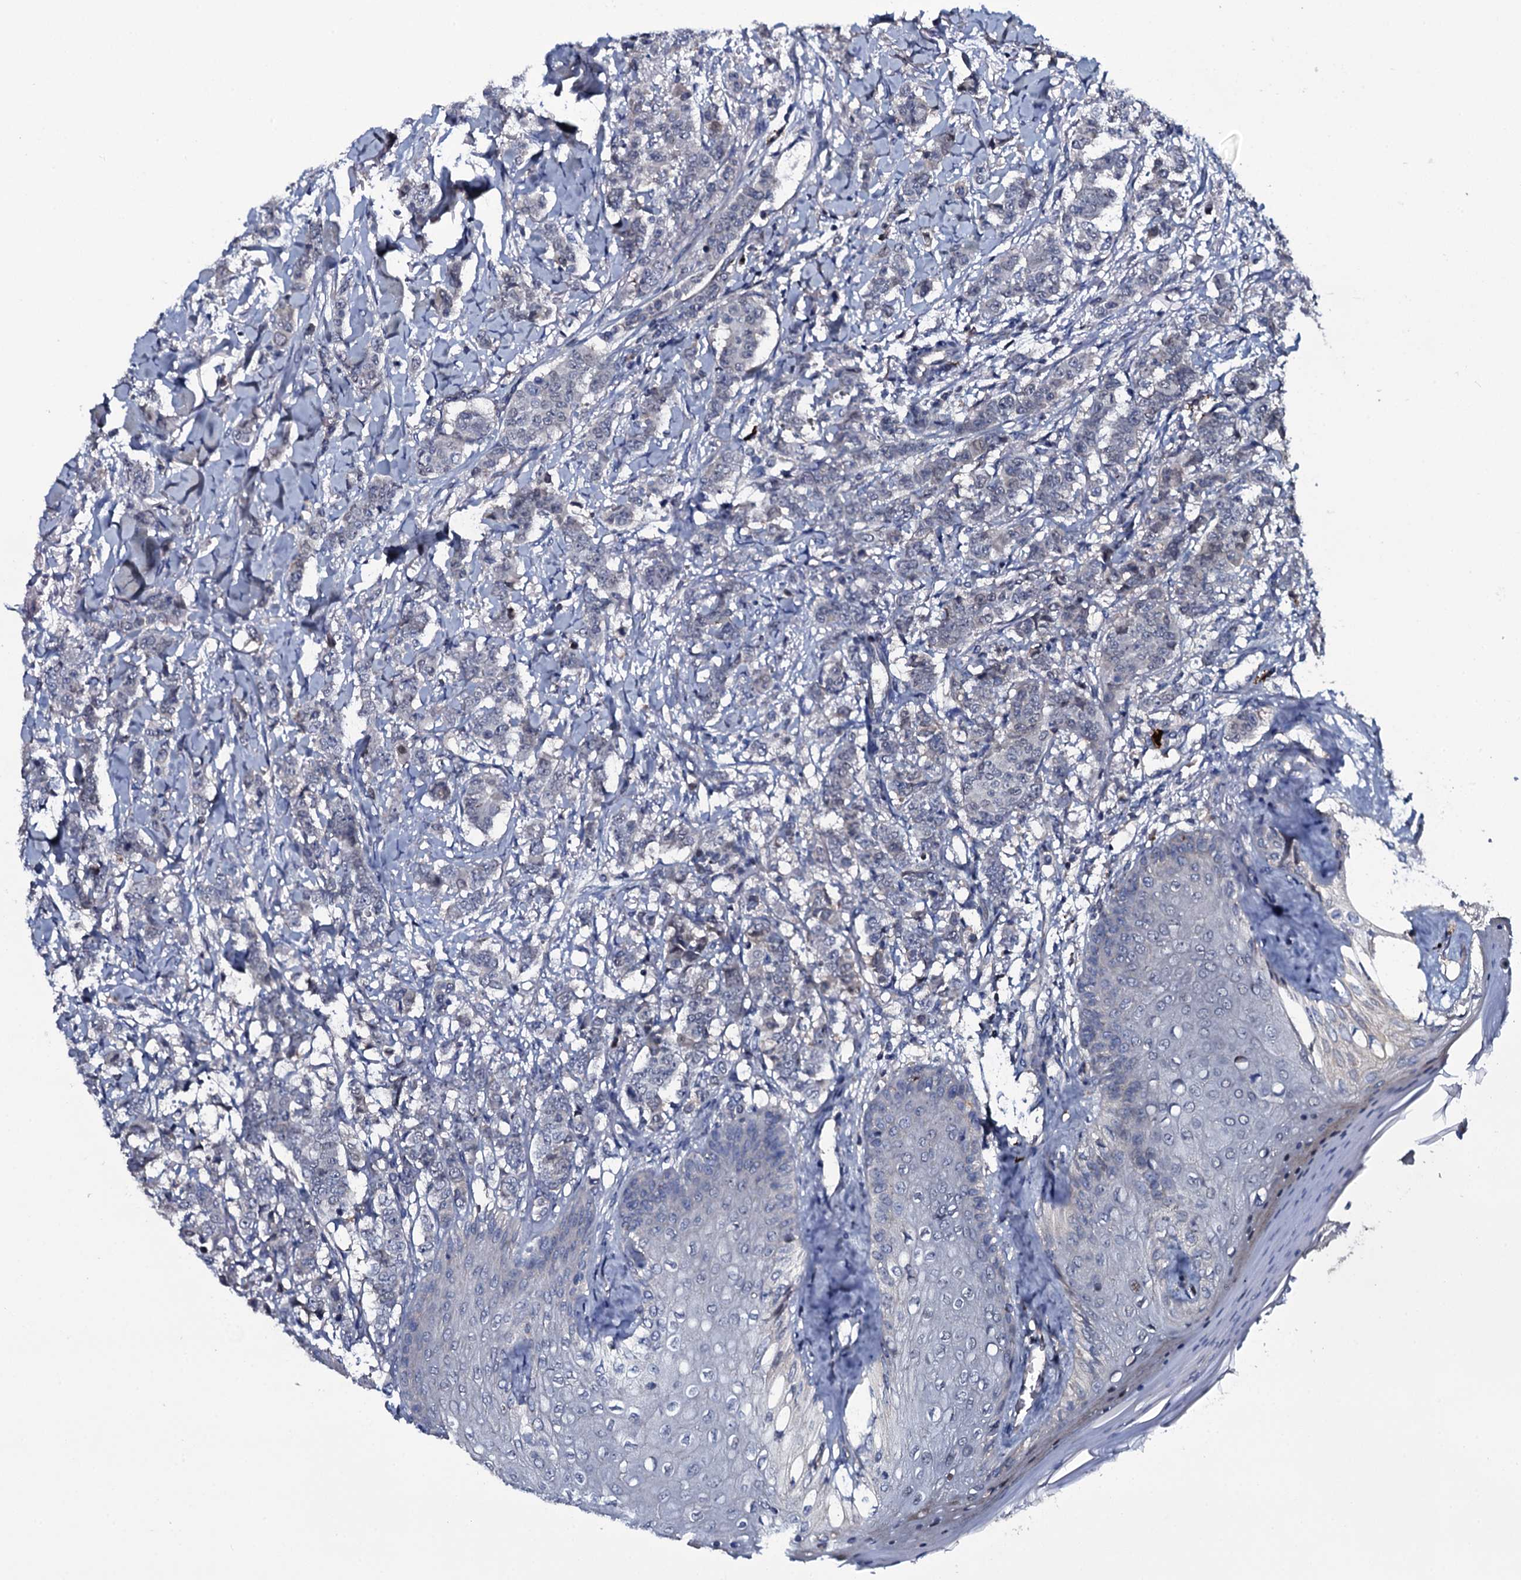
{"staining": {"intensity": "negative", "quantity": "none", "location": "none"}, "tissue": "breast cancer", "cell_type": "Tumor cells", "image_type": "cancer", "snomed": [{"axis": "morphology", "description": "Duct carcinoma"}, {"axis": "topography", "description": "Breast"}], "caption": "High power microscopy micrograph of an immunohistochemistry photomicrograph of breast cancer (infiltrating ductal carcinoma), revealing no significant expression in tumor cells. (Stains: DAB IHC with hematoxylin counter stain, Microscopy: brightfield microscopy at high magnification).", "gene": "LYG2", "patient": {"sex": "female", "age": 40}}